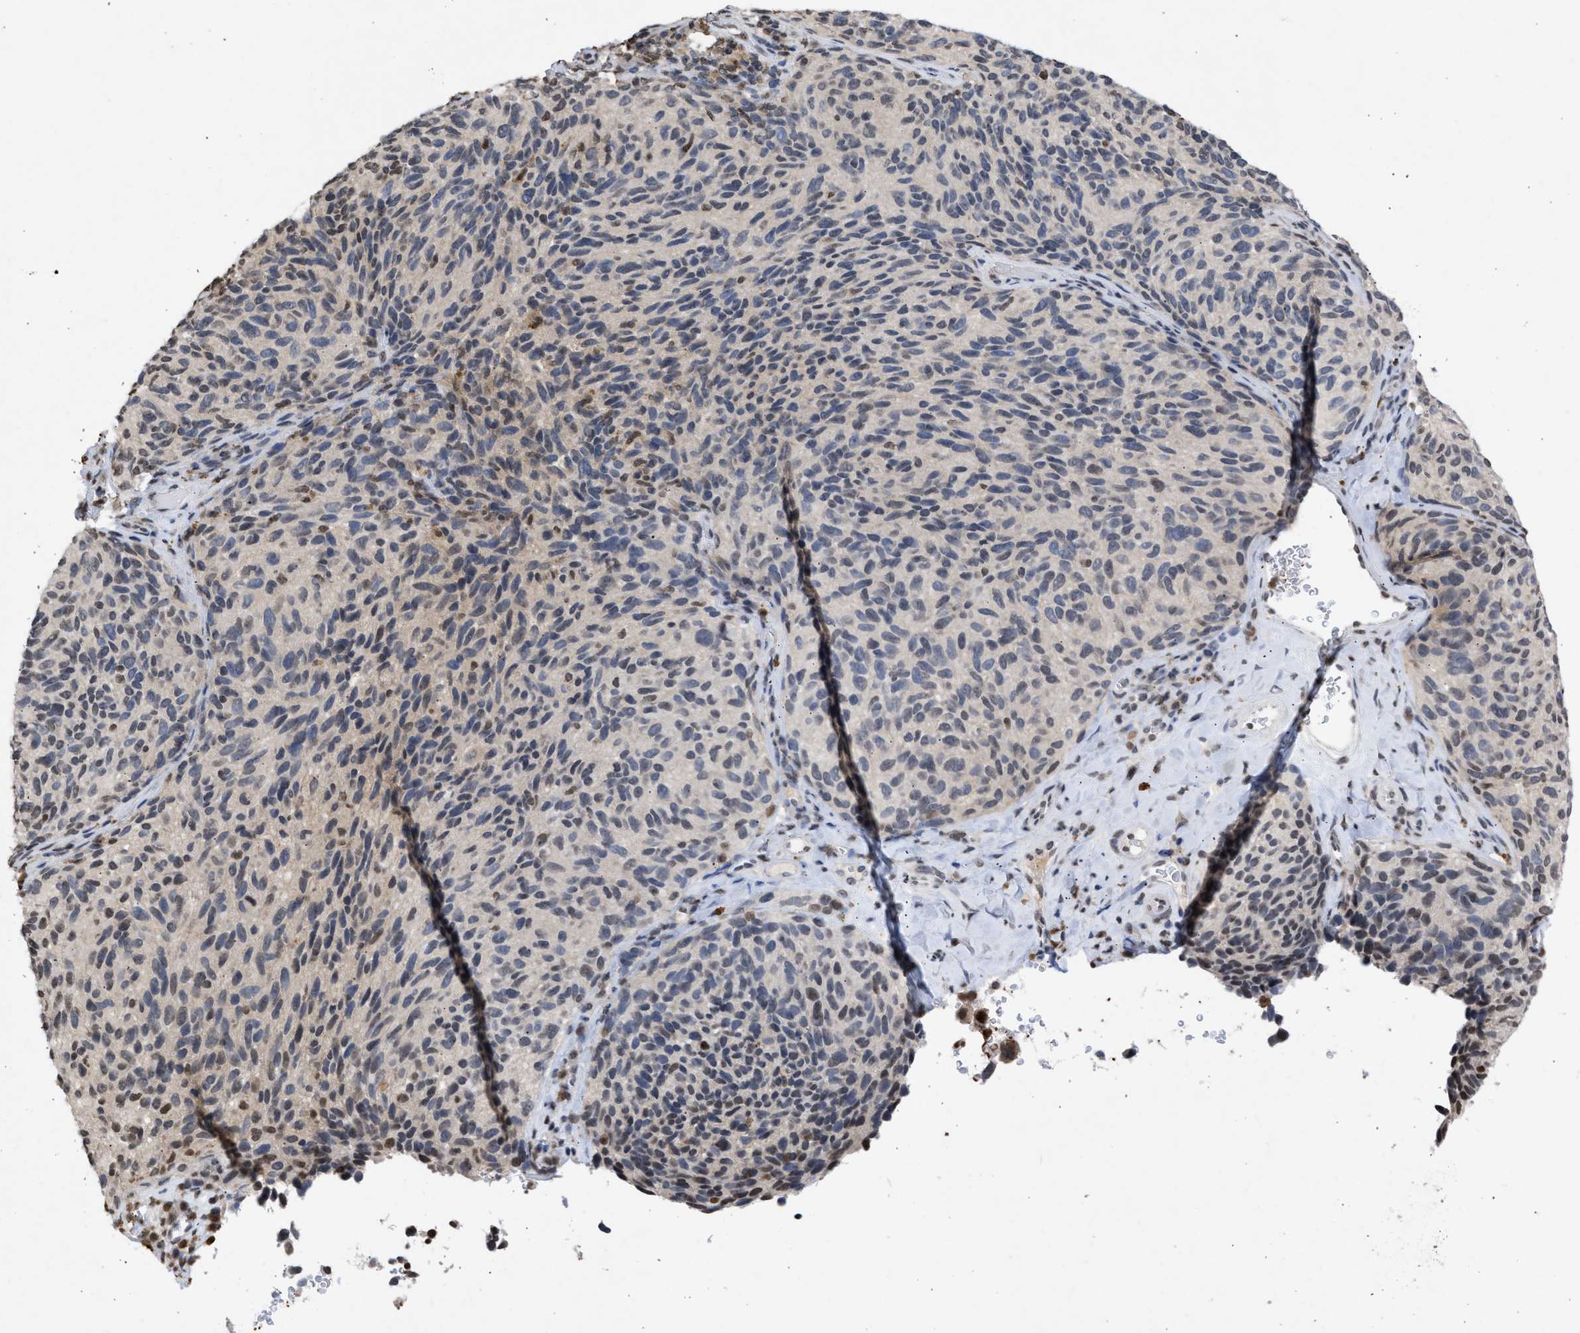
{"staining": {"intensity": "weak", "quantity": "25%-75%", "location": "cytoplasmic/membranous"}, "tissue": "melanoma", "cell_type": "Tumor cells", "image_type": "cancer", "snomed": [{"axis": "morphology", "description": "Malignant melanoma, NOS"}, {"axis": "topography", "description": "Skin"}], "caption": "Weak cytoplasmic/membranous protein positivity is seen in about 25%-75% of tumor cells in melanoma. (IHC, brightfield microscopy, high magnification).", "gene": "NUP35", "patient": {"sex": "female", "age": 73}}